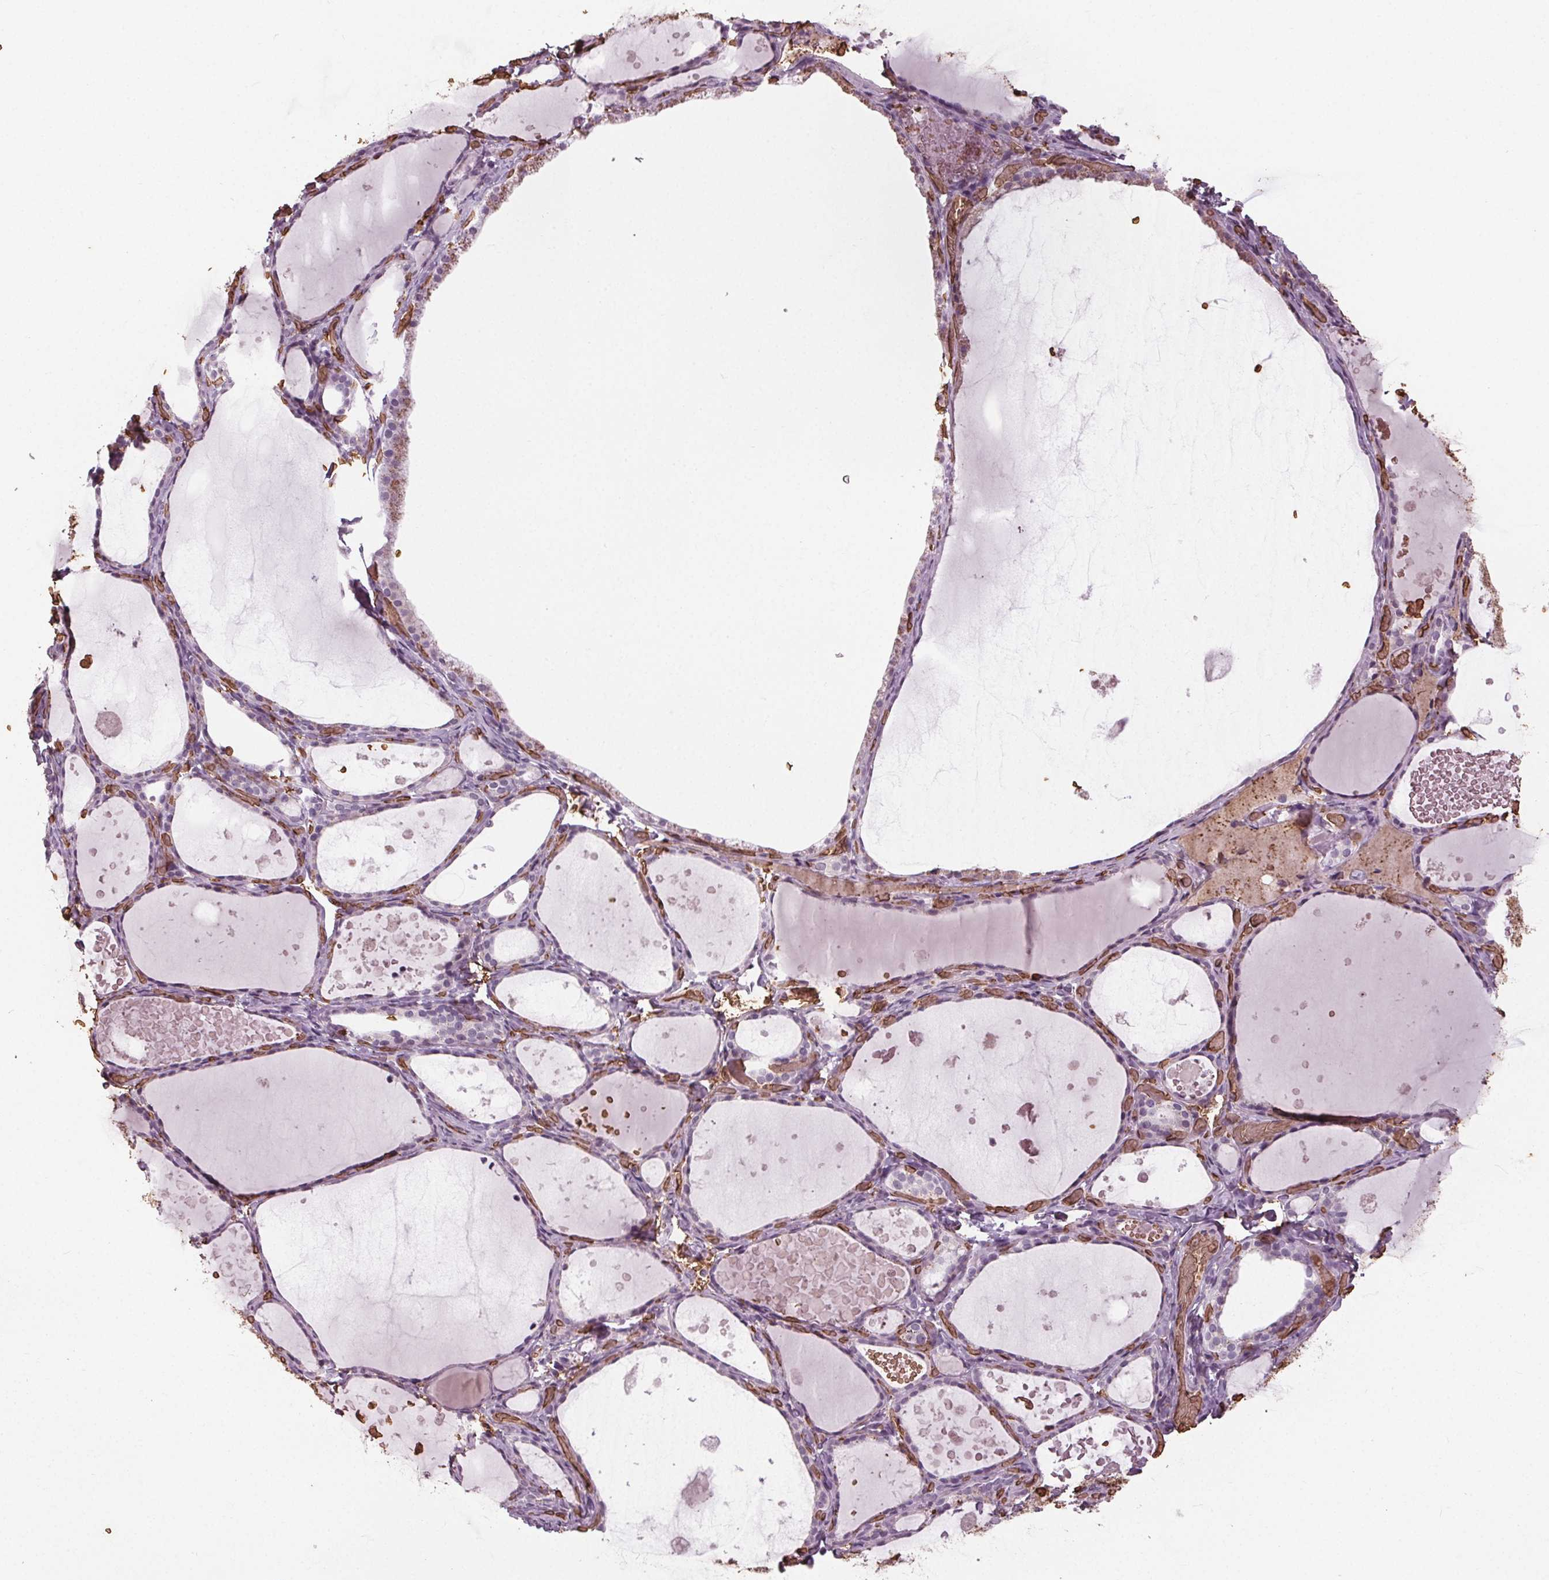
{"staining": {"intensity": "negative", "quantity": "none", "location": "none"}, "tissue": "thyroid gland", "cell_type": "Glandular cells", "image_type": "normal", "snomed": [{"axis": "morphology", "description": "Normal tissue, NOS"}, {"axis": "topography", "description": "Thyroid gland"}], "caption": "Immunohistochemistry (IHC) histopathology image of unremarkable thyroid gland stained for a protein (brown), which reveals no expression in glandular cells. (DAB immunohistochemistry visualized using brightfield microscopy, high magnification).", "gene": "SLC4A1", "patient": {"sex": "female", "age": 56}}